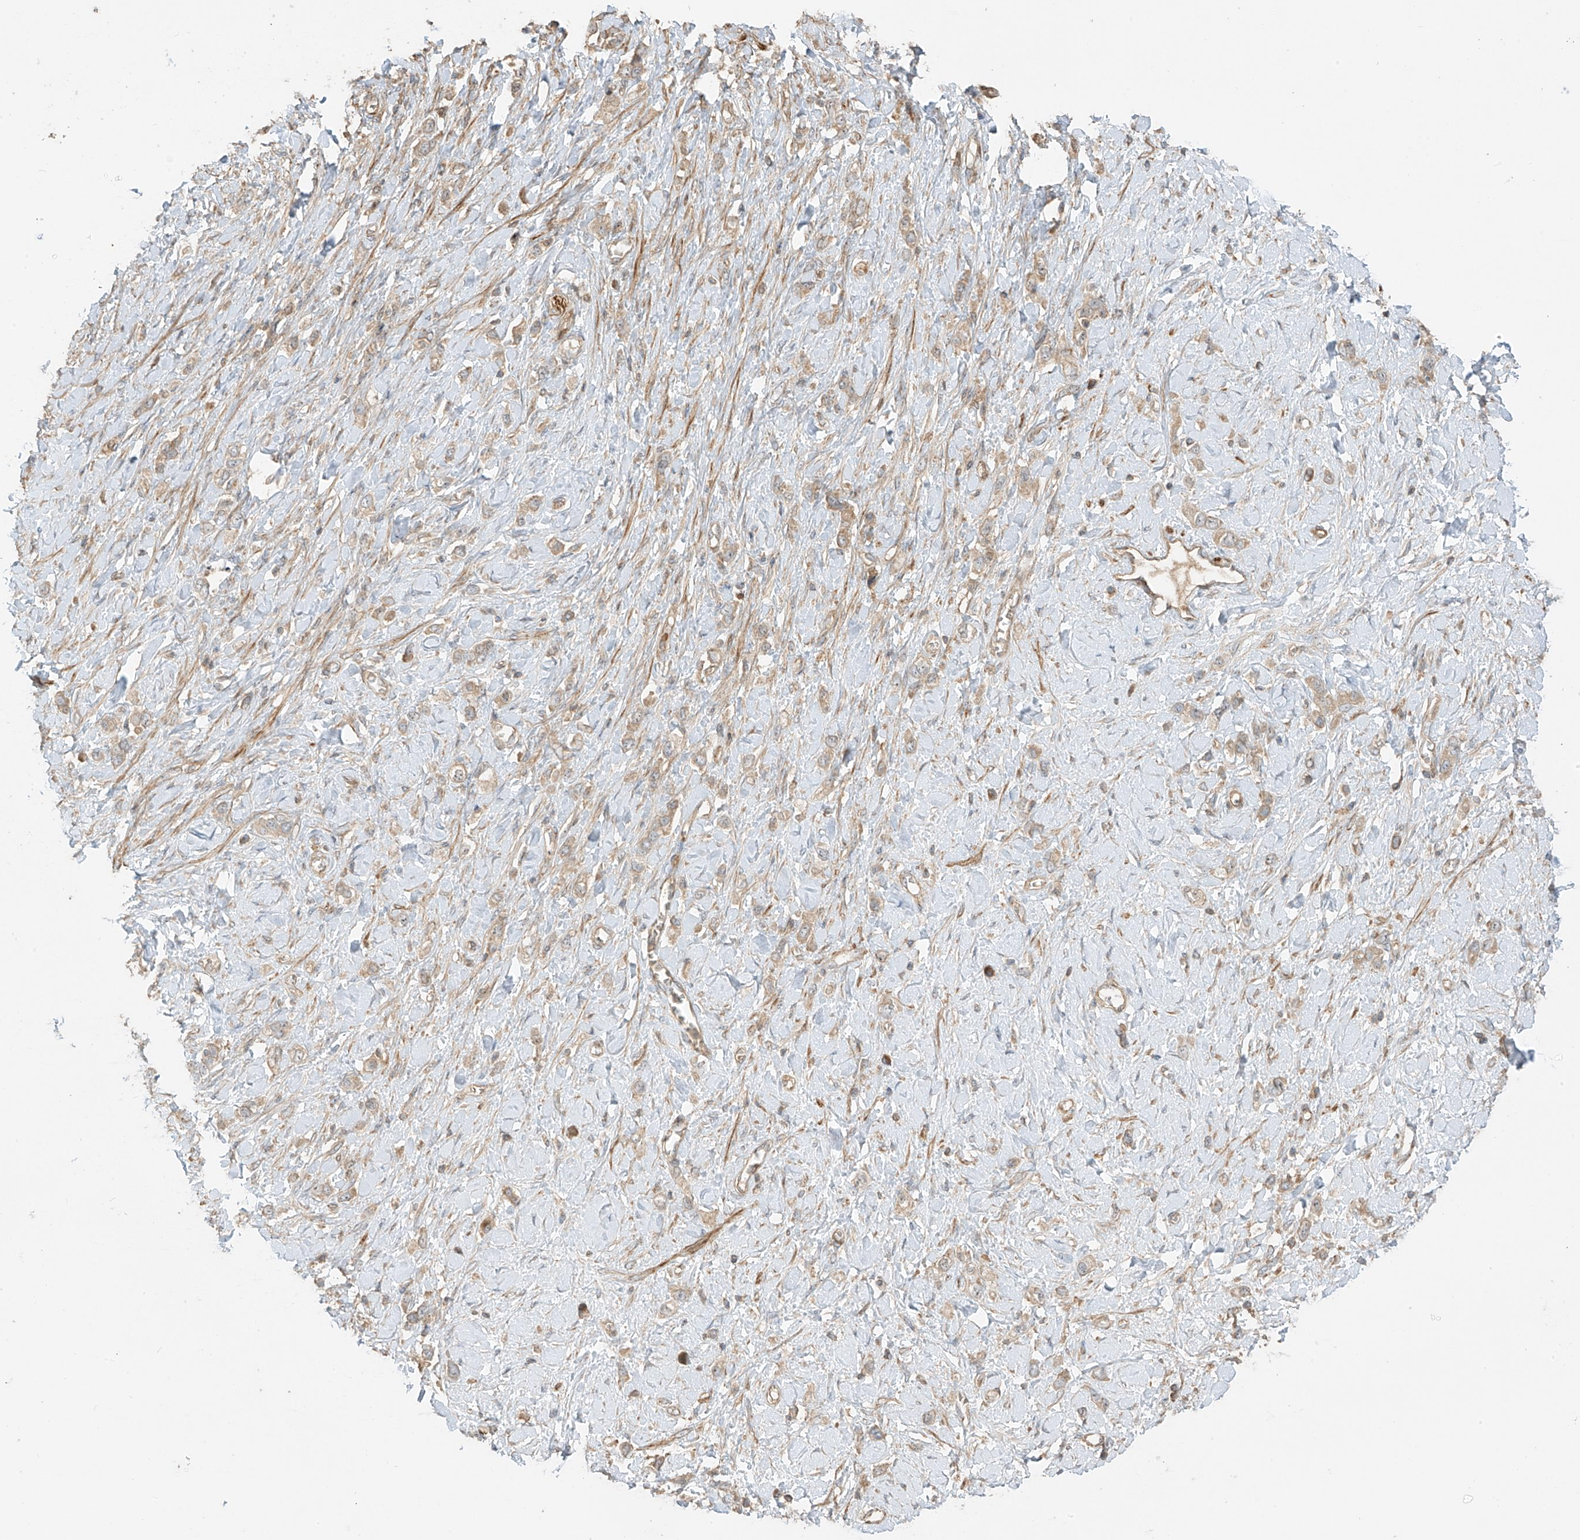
{"staining": {"intensity": "weak", "quantity": ">75%", "location": "cytoplasmic/membranous"}, "tissue": "stomach cancer", "cell_type": "Tumor cells", "image_type": "cancer", "snomed": [{"axis": "morphology", "description": "Normal tissue, NOS"}, {"axis": "morphology", "description": "Adenocarcinoma, NOS"}, {"axis": "topography", "description": "Stomach, upper"}, {"axis": "topography", "description": "Stomach"}], "caption": "Immunohistochemical staining of stomach adenocarcinoma reveals low levels of weak cytoplasmic/membranous expression in about >75% of tumor cells.", "gene": "ENTR1", "patient": {"sex": "female", "age": 65}}